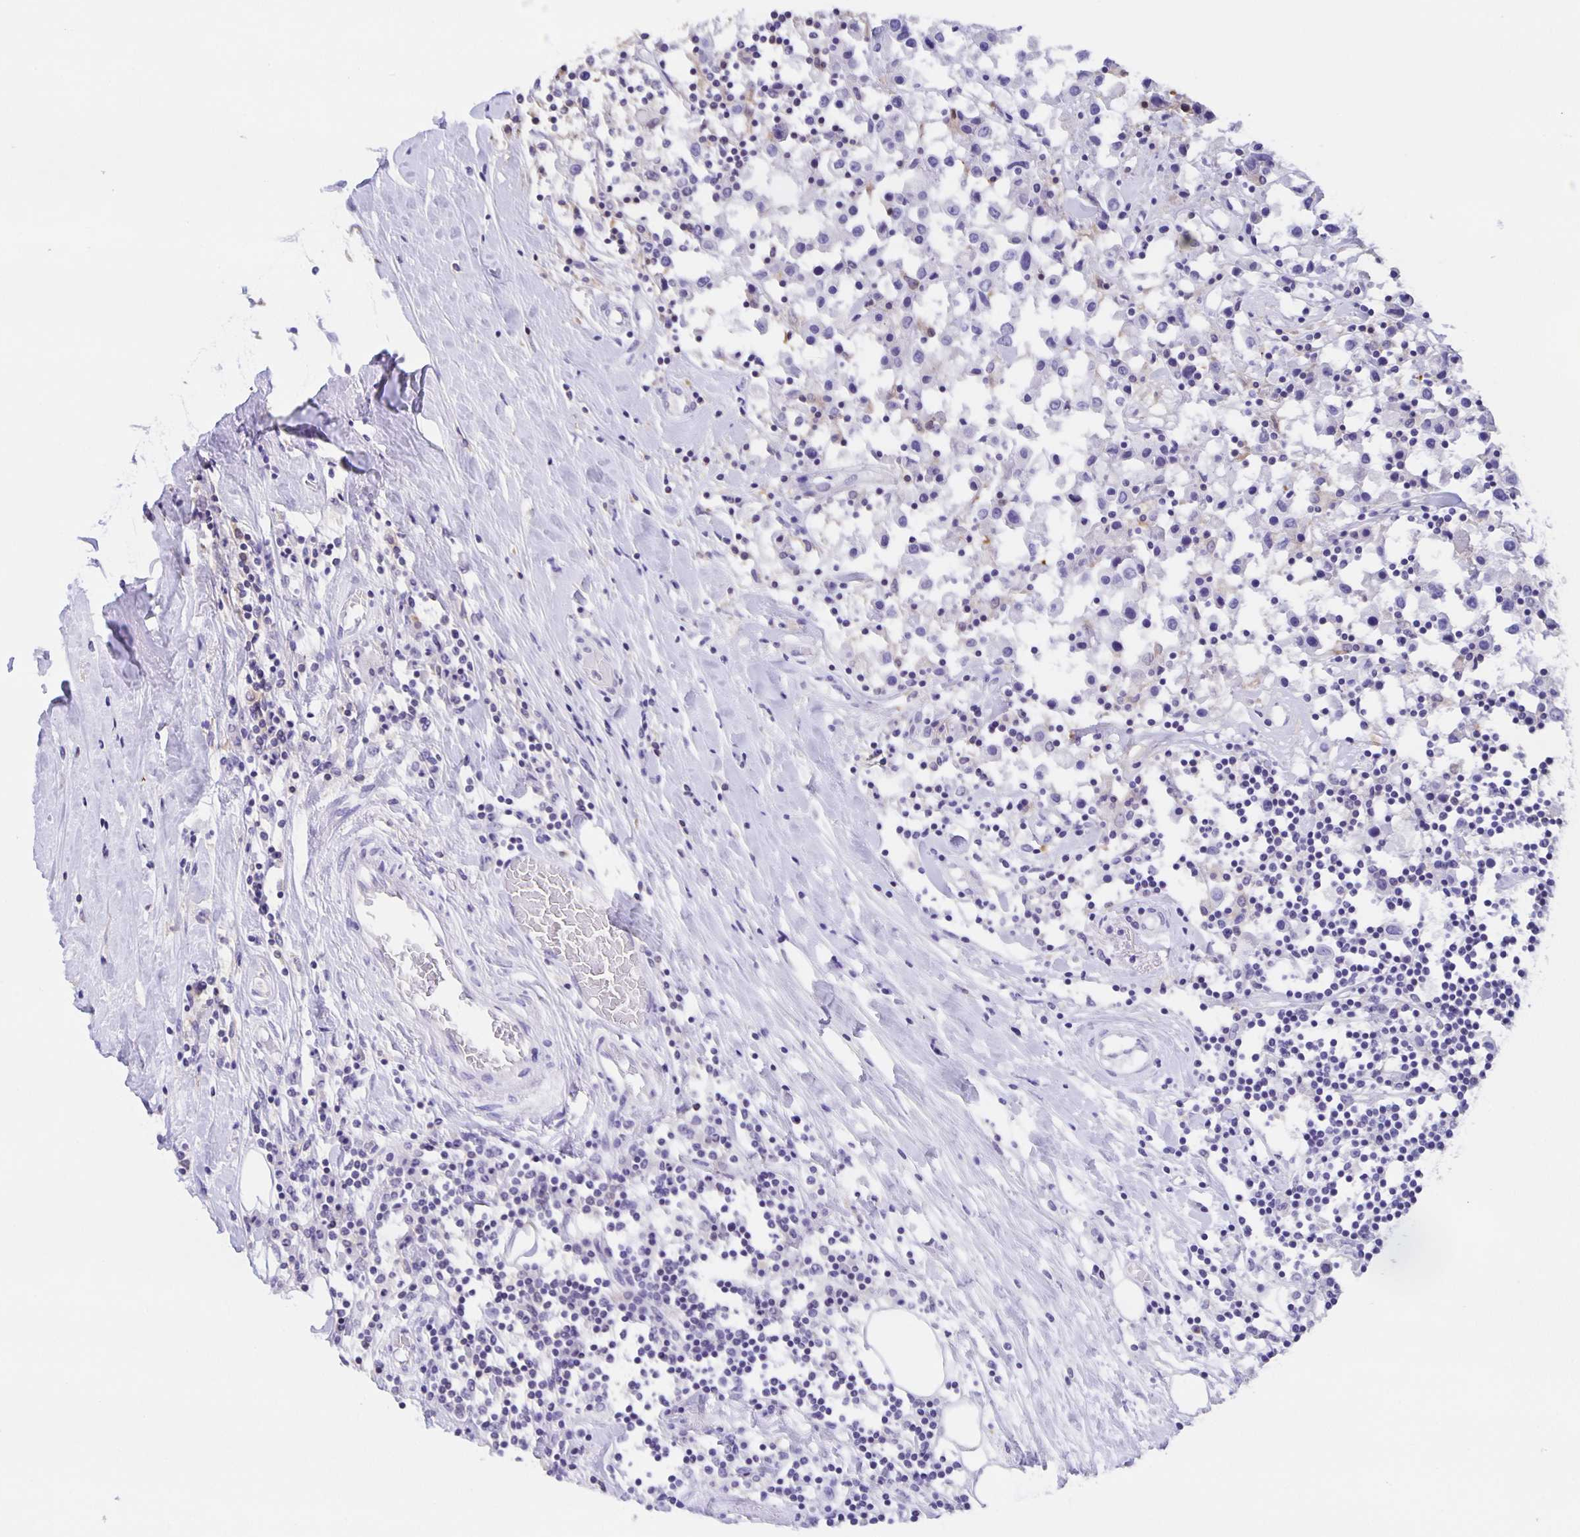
{"staining": {"intensity": "negative", "quantity": "none", "location": "none"}, "tissue": "breast cancer", "cell_type": "Tumor cells", "image_type": "cancer", "snomed": [{"axis": "morphology", "description": "Duct carcinoma"}, {"axis": "topography", "description": "Breast"}], "caption": "This is a micrograph of immunohistochemistry staining of breast cancer (invasive ductal carcinoma), which shows no staining in tumor cells.", "gene": "MARCHF6", "patient": {"sex": "female", "age": 61}}